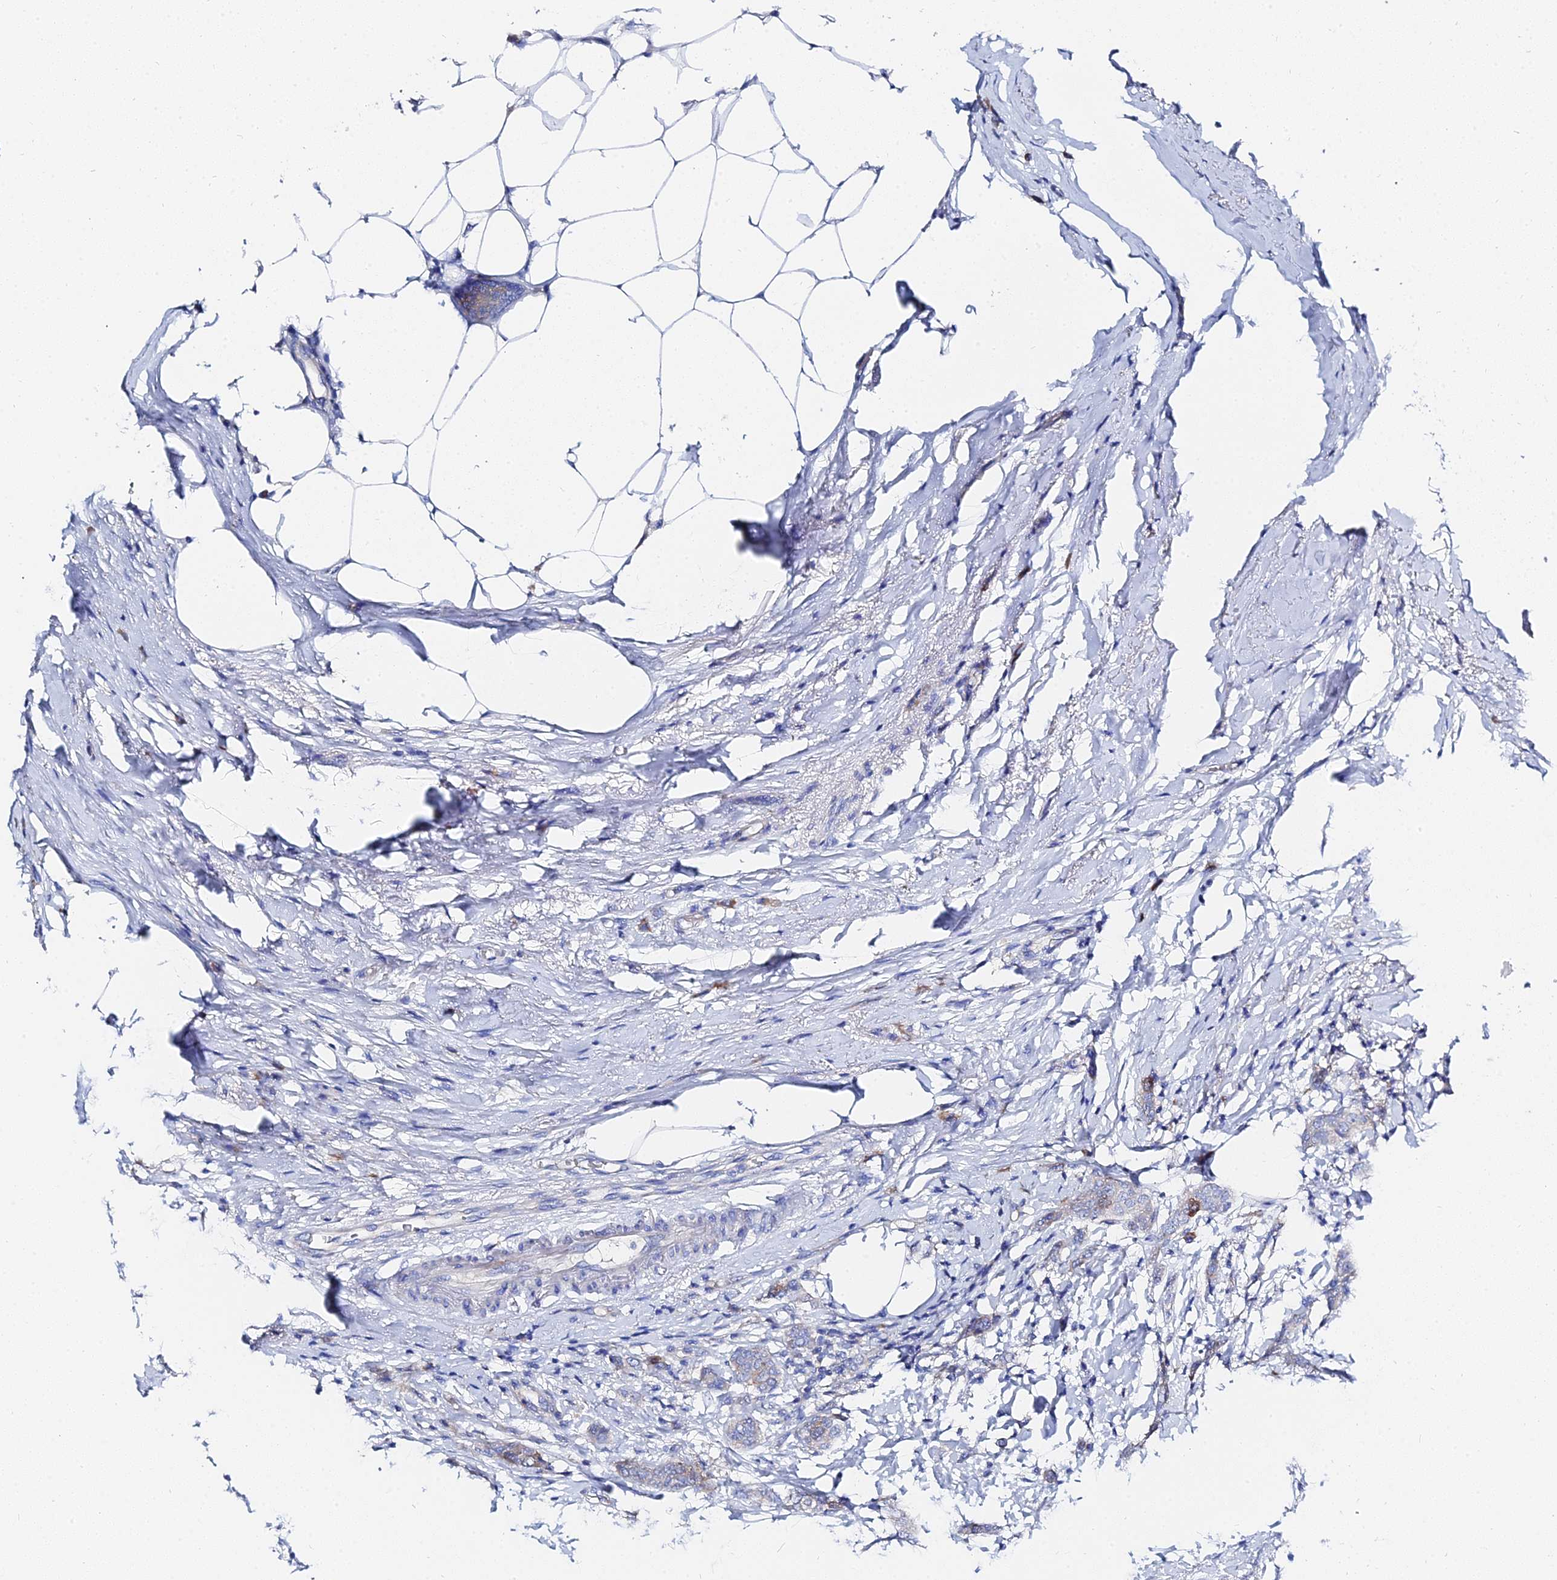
{"staining": {"intensity": "weak", "quantity": "<25%", "location": "cytoplasmic/membranous"}, "tissue": "breast cancer", "cell_type": "Tumor cells", "image_type": "cancer", "snomed": [{"axis": "morphology", "description": "Duct carcinoma"}, {"axis": "topography", "description": "Breast"}], "caption": "The histopathology image shows no staining of tumor cells in breast cancer. Brightfield microscopy of IHC stained with DAB (3,3'-diaminobenzidine) (brown) and hematoxylin (blue), captured at high magnification.", "gene": "PTTG1", "patient": {"sex": "female", "age": 72}}